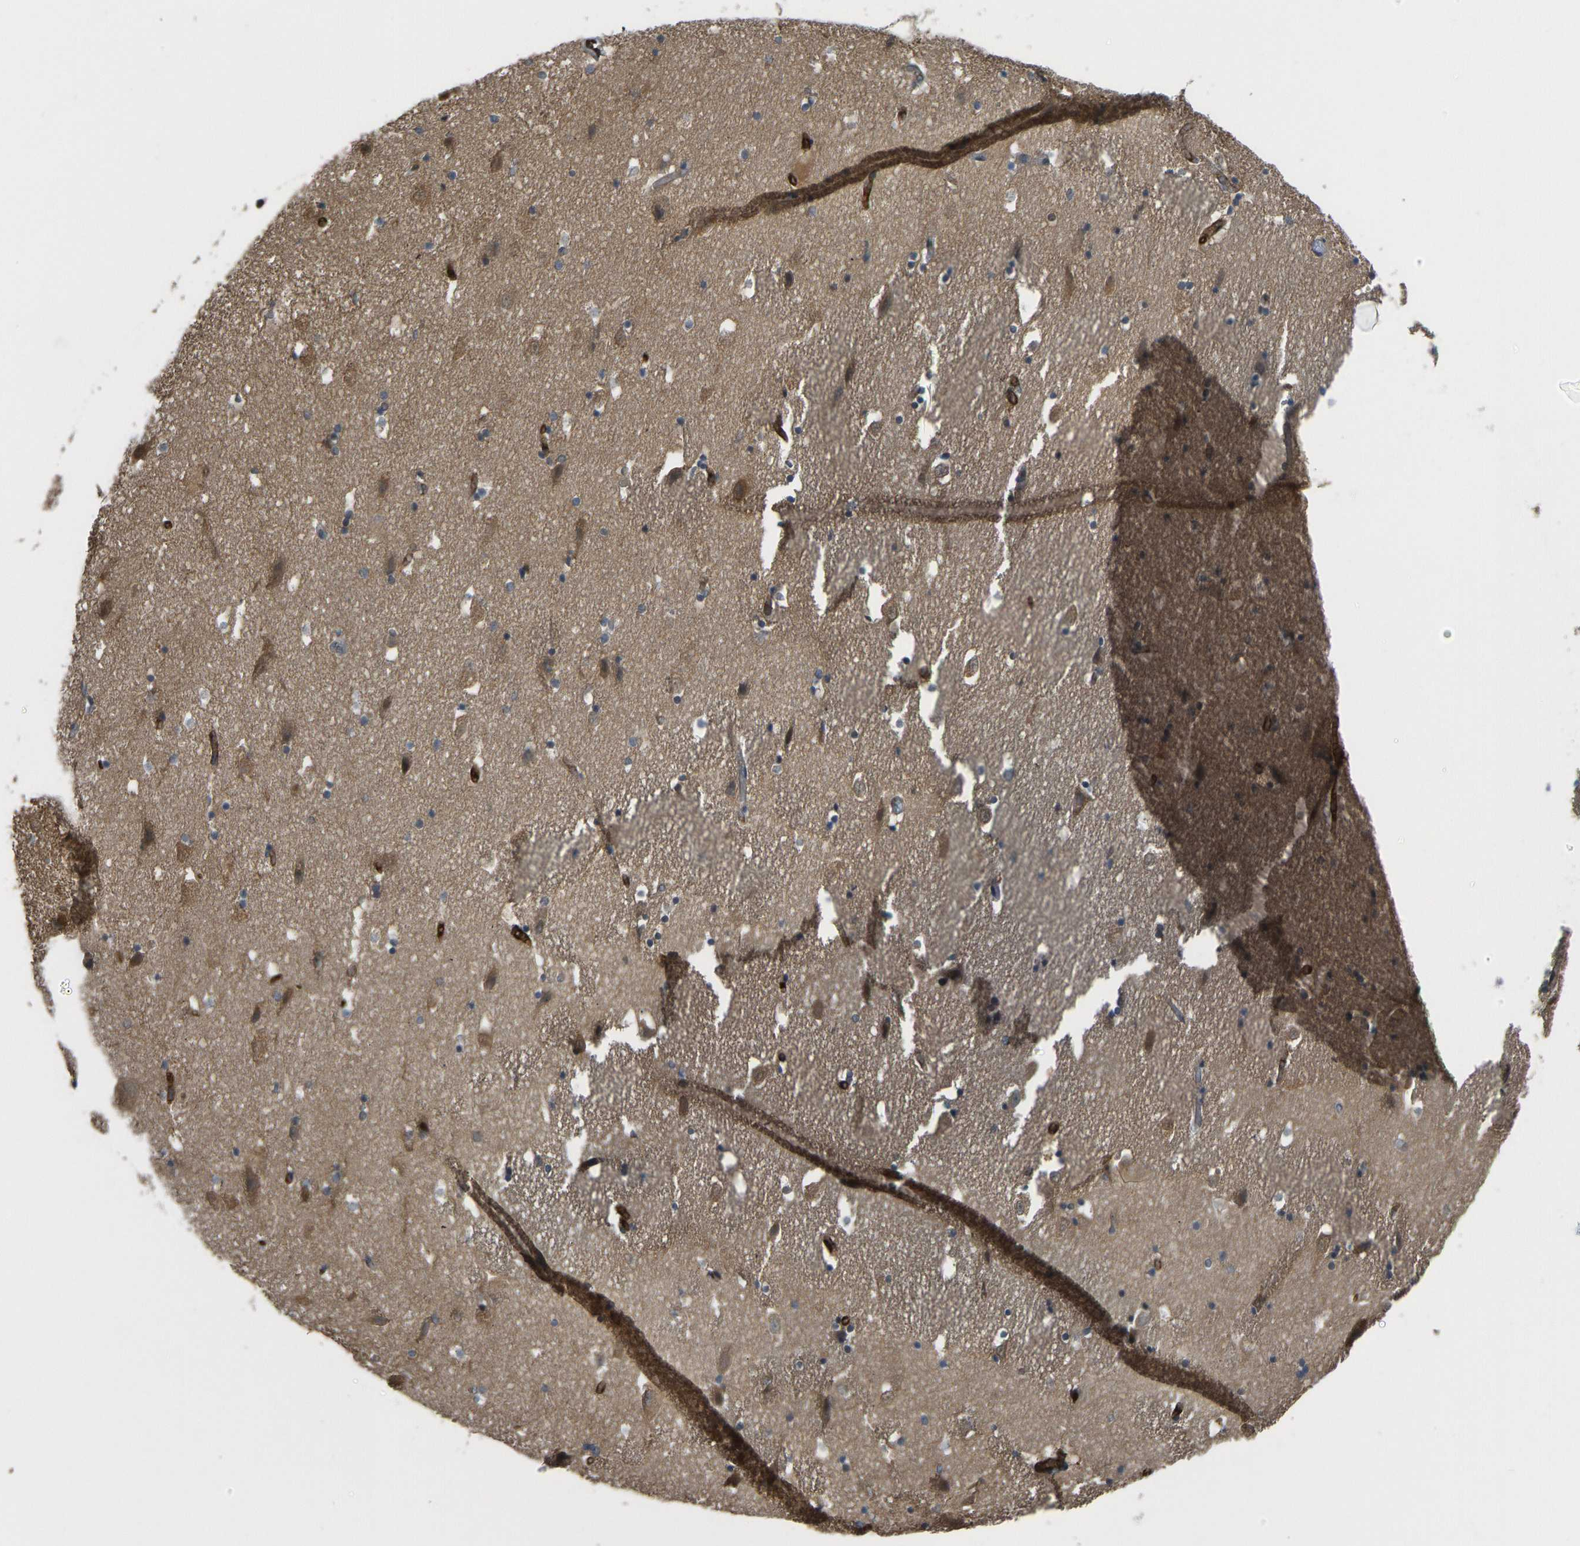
{"staining": {"intensity": "weak", "quantity": "<25%", "location": "cytoplasmic/membranous"}, "tissue": "hippocampus", "cell_type": "Glial cells", "image_type": "normal", "snomed": [{"axis": "morphology", "description": "Normal tissue, NOS"}, {"axis": "topography", "description": "Hippocampus"}], "caption": "DAB immunohistochemical staining of unremarkable hippocampus reveals no significant expression in glial cells.", "gene": "CCT8", "patient": {"sex": "male", "age": 45}}